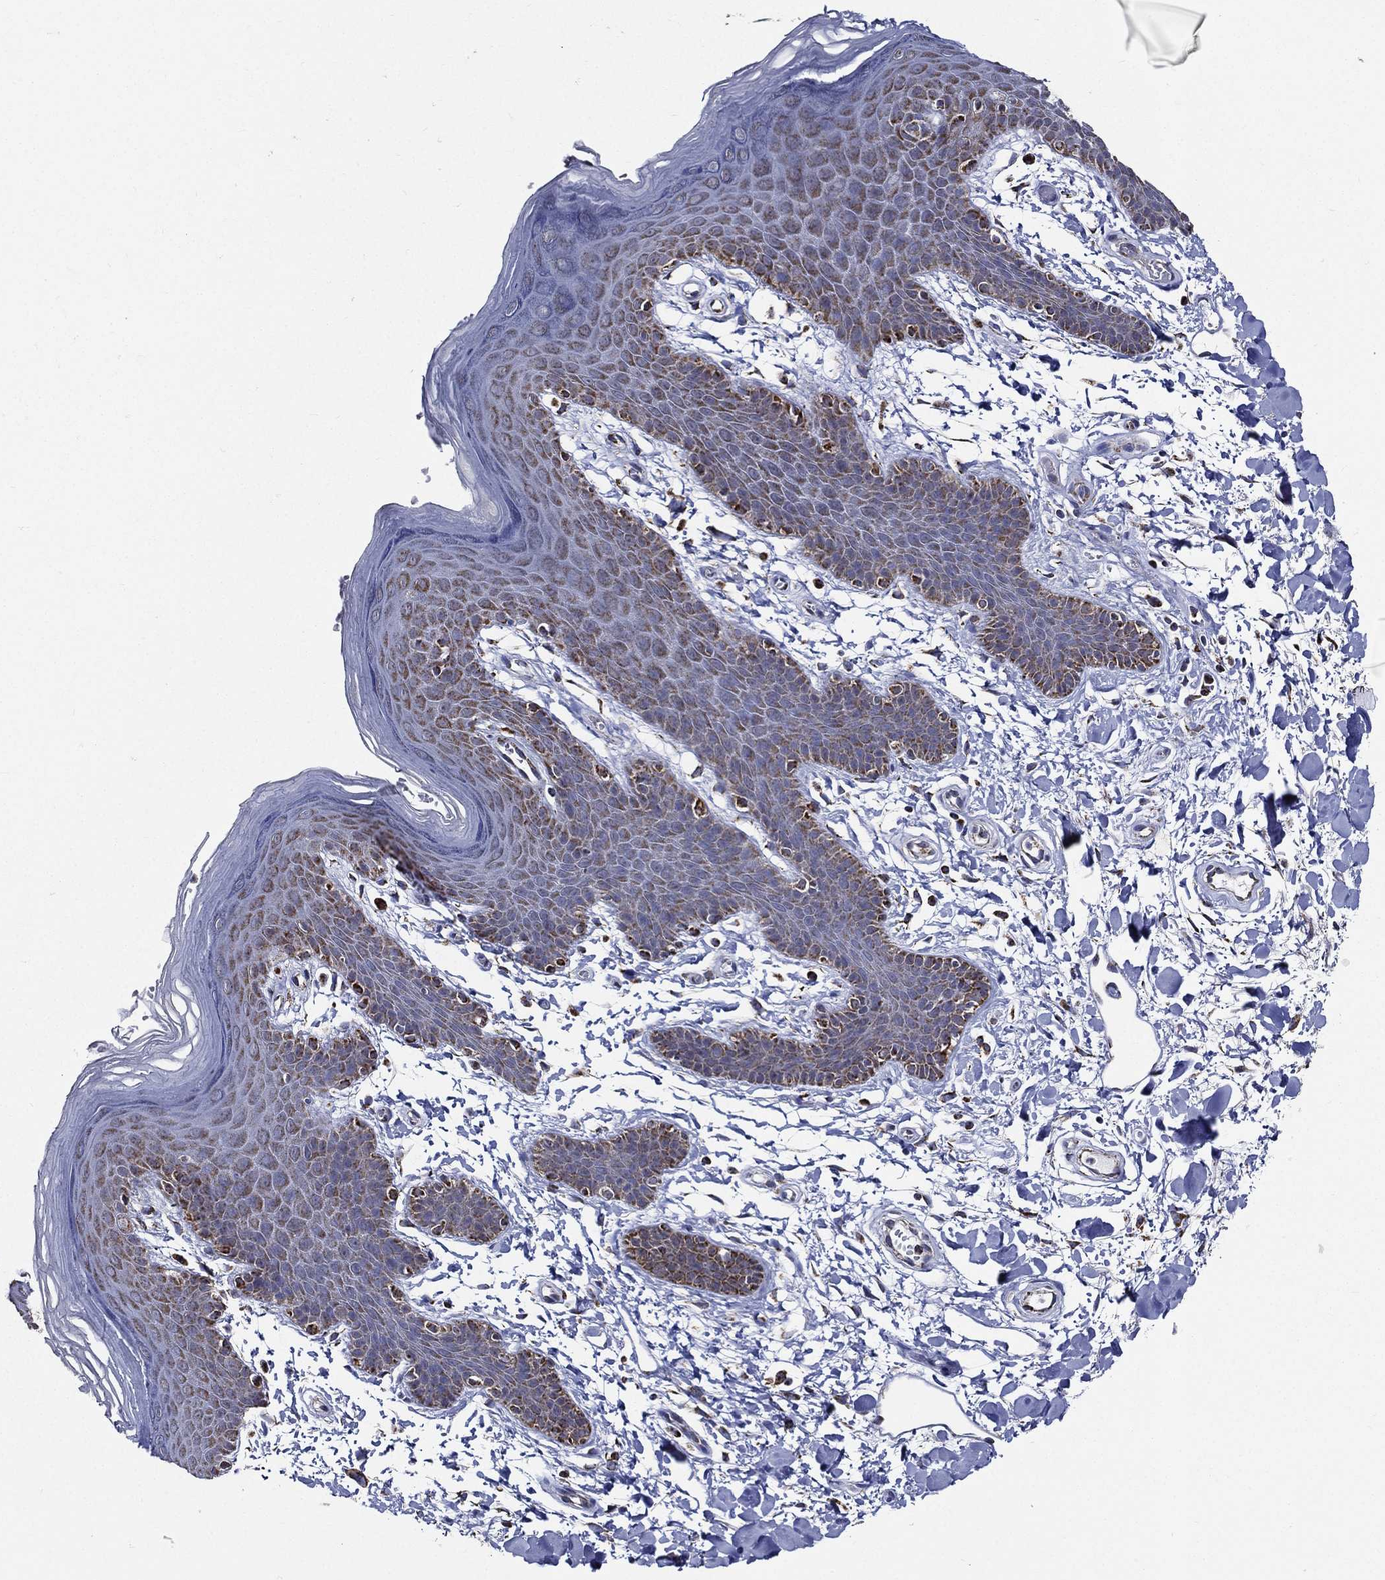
{"staining": {"intensity": "strong", "quantity": "25%-75%", "location": "cytoplasmic/membranous"}, "tissue": "skin", "cell_type": "Epidermal cells", "image_type": "normal", "snomed": [{"axis": "morphology", "description": "Normal tissue, NOS"}, {"axis": "topography", "description": "Anal"}], "caption": "Immunohistochemistry (DAB) staining of benign human skin reveals strong cytoplasmic/membranous protein staining in about 25%-75% of epidermal cells. (IHC, brightfield microscopy, high magnification).", "gene": "NDUFAB1", "patient": {"sex": "male", "age": 53}}